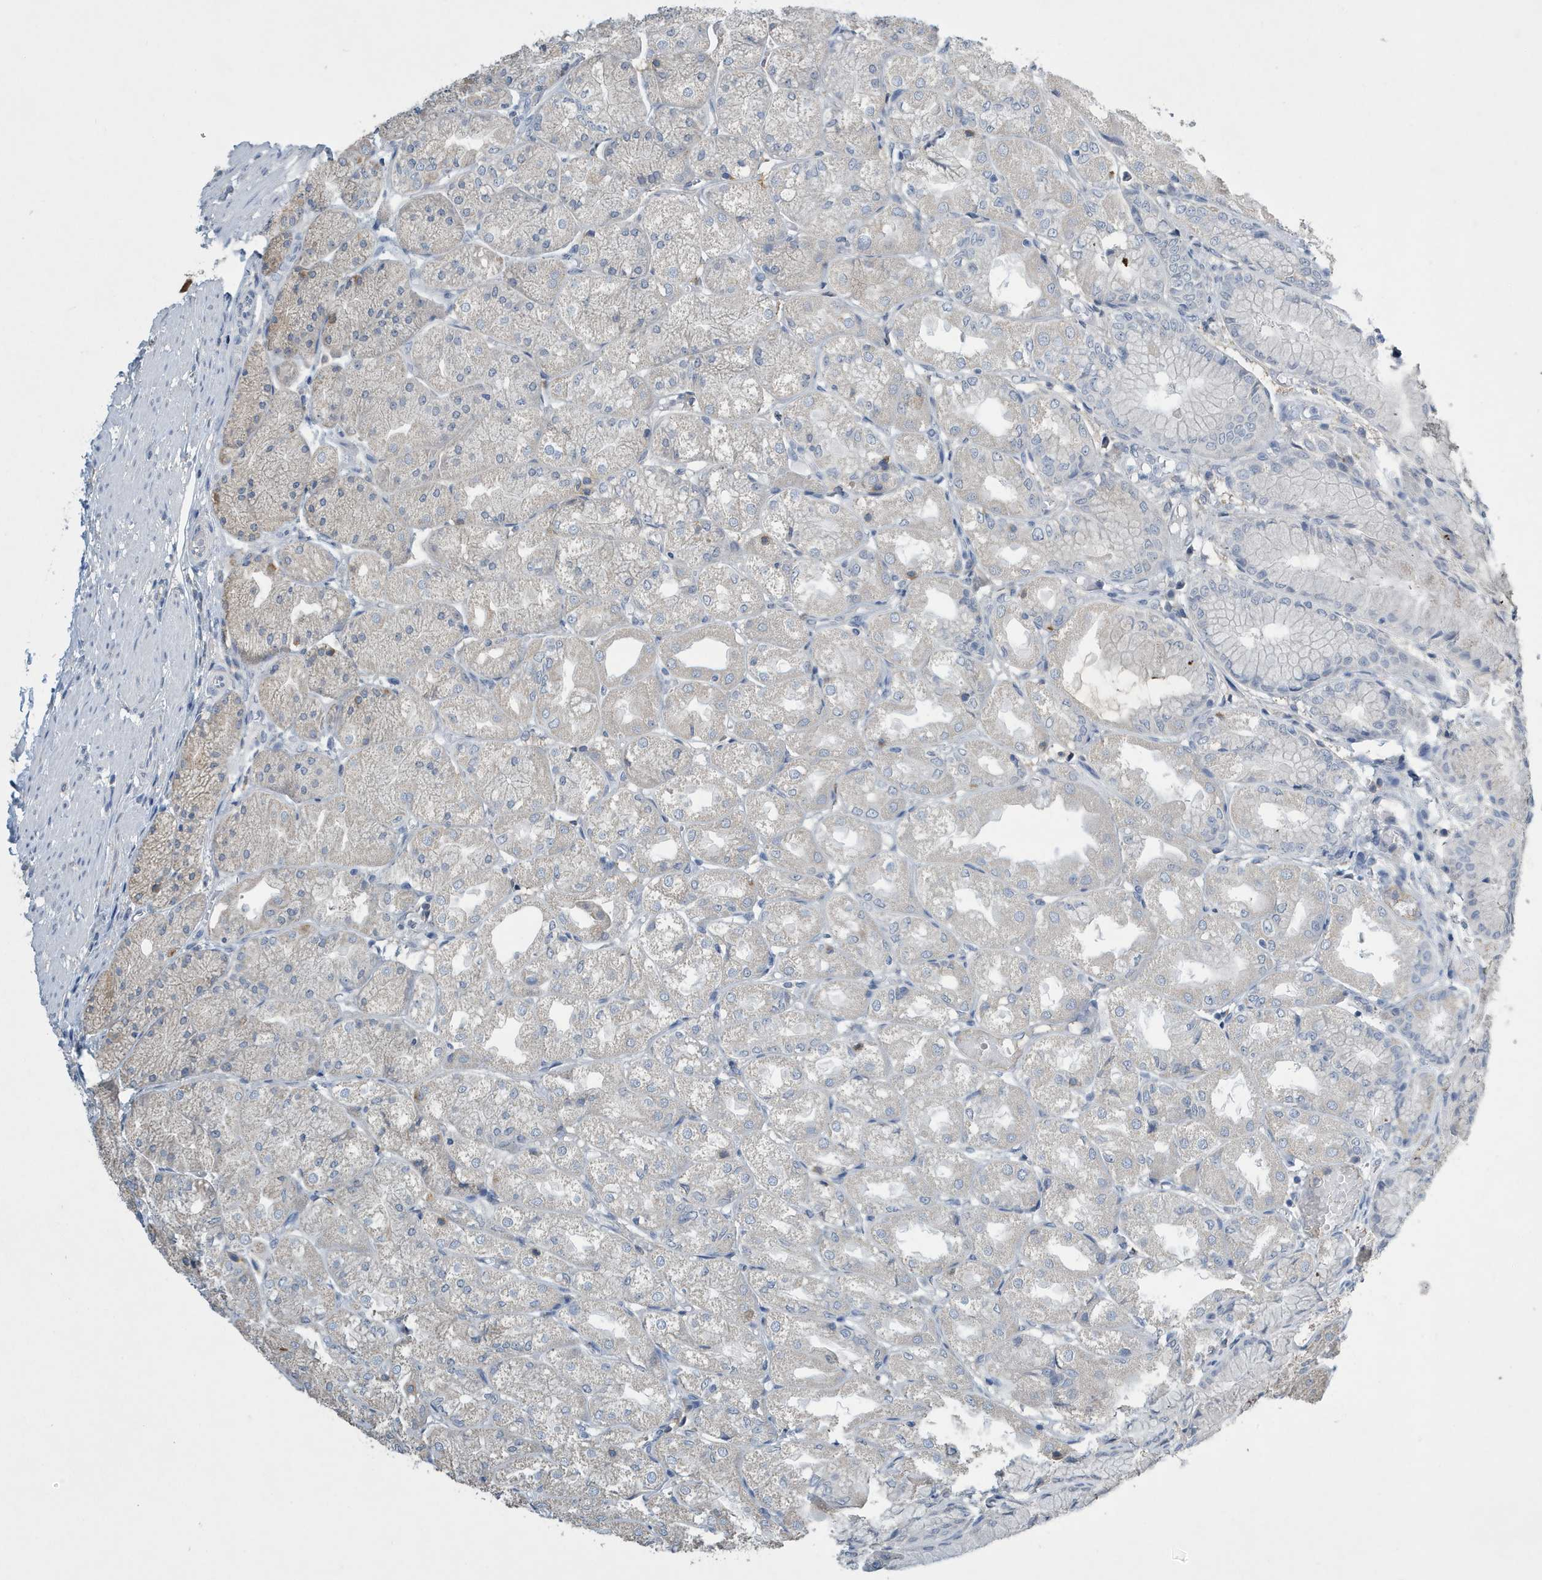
{"staining": {"intensity": "negative", "quantity": "none", "location": "none"}, "tissue": "stomach", "cell_type": "Glandular cells", "image_type": "normal", "snomed": [{"axis": "morphology", "description": "Normal tissue, NOS"}, {"axis": "topography", "description": "Stomach, upper"}], "caption": "An IHC histopathology image of unremarkable stomach is shown. There is no staining in glandular cells of stomach.", "gene": "UGT2B4", "patient": {"sex": "male", "age": 72}}